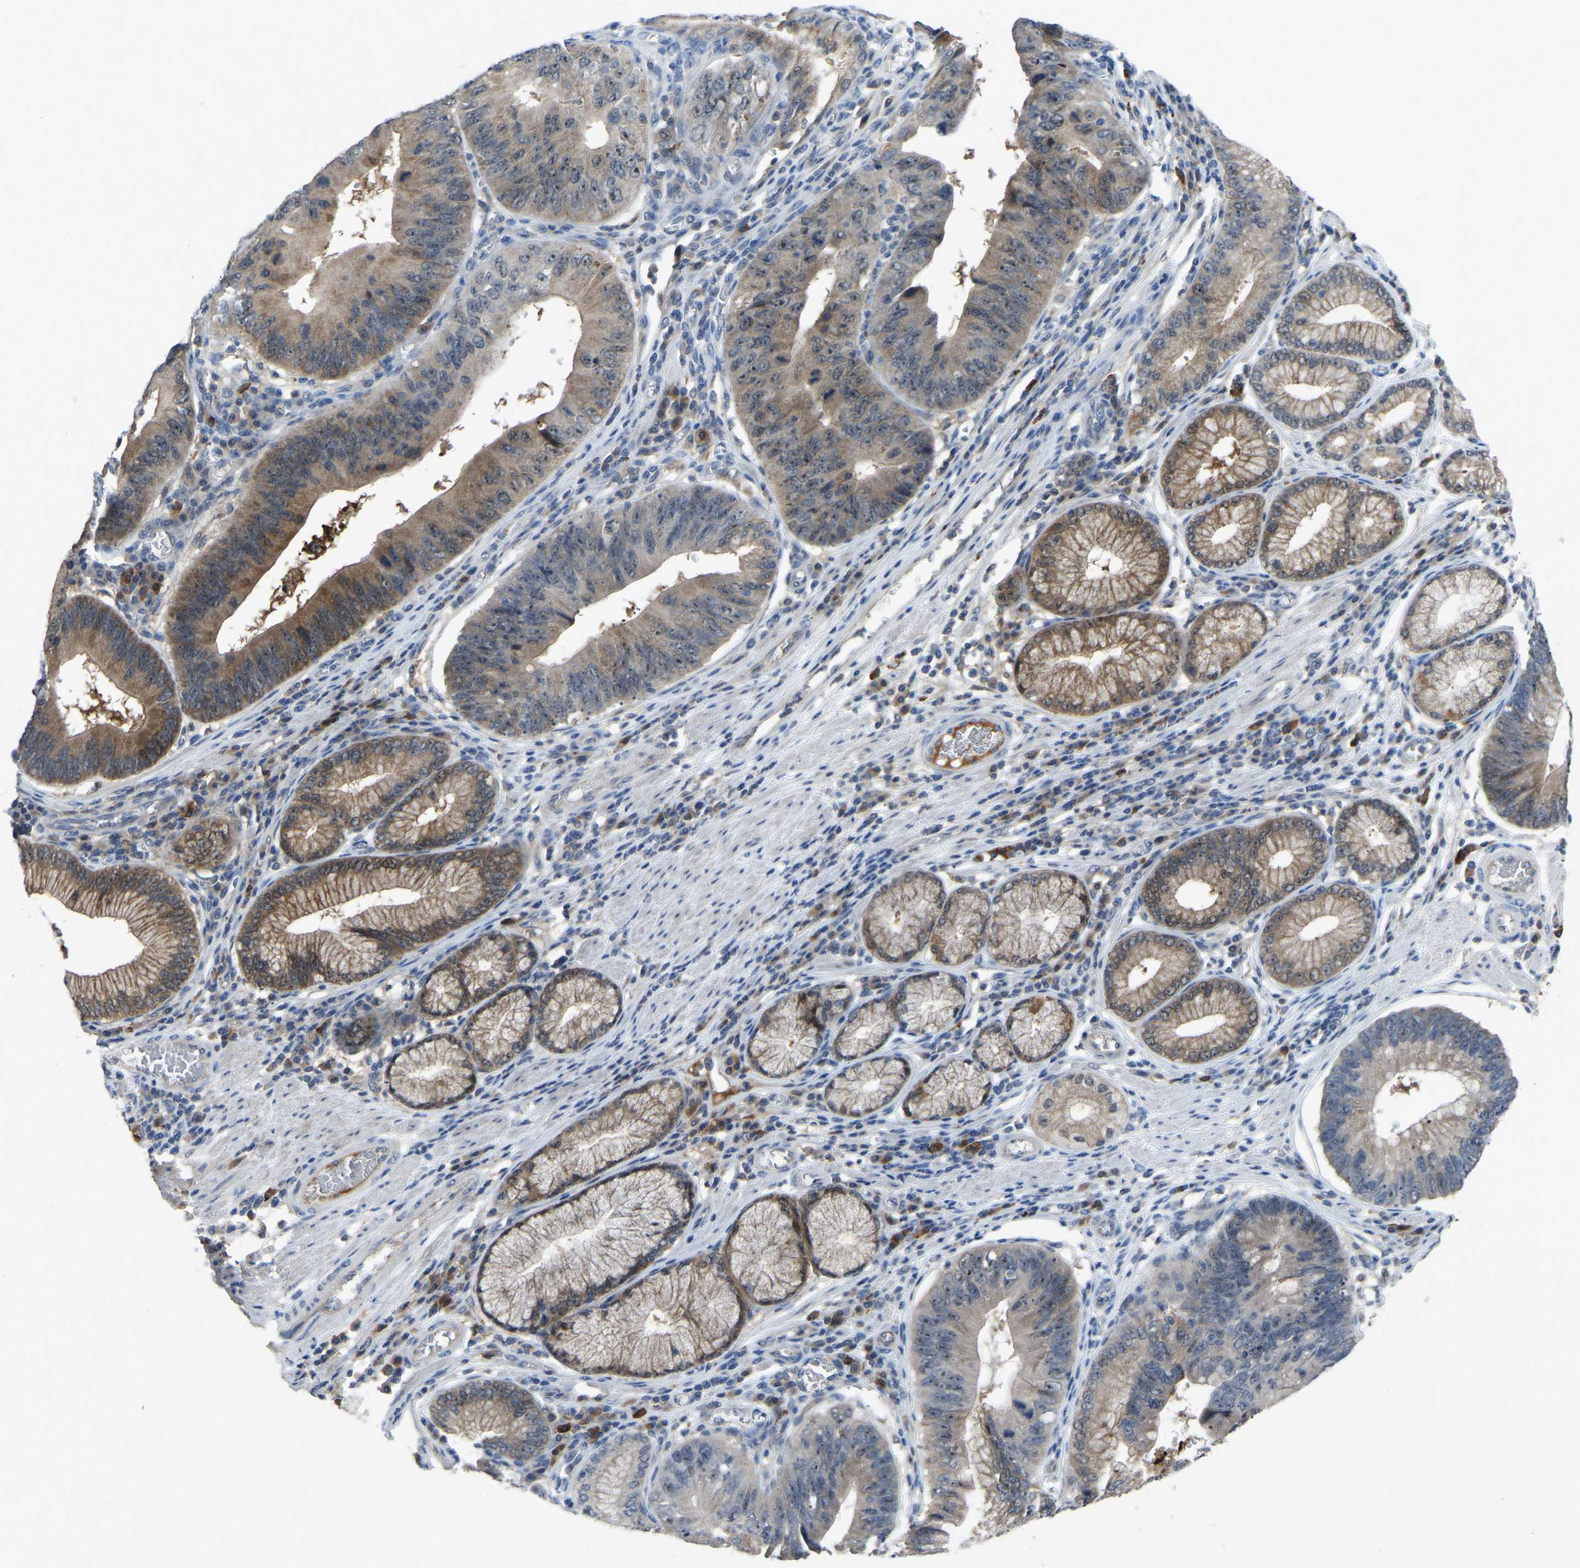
{"staining": {"intensity": "moderate", "quantity": "25%-75%", "location": "cytoplasmic/membranous"}, "tissue": "stomach cancer", "cell_type": "Tumor cells", "image_type": "cancer", "snomed": [{"axis": "morphology", "description": "Adenocarcinoma, NOS"}, {"axis": "topography", "description": "Stomach"}], "caption": "Immunohistochemistry (IHC) histopathology image of human stomach cancer stained for a protein (brown), which shows medium levels of moderate cytoplasmic/membranous positivity in approximately 25%-75% of tumor cells.", "gene": "FHIT", "patient": {"sex": "male", "age": 59}}